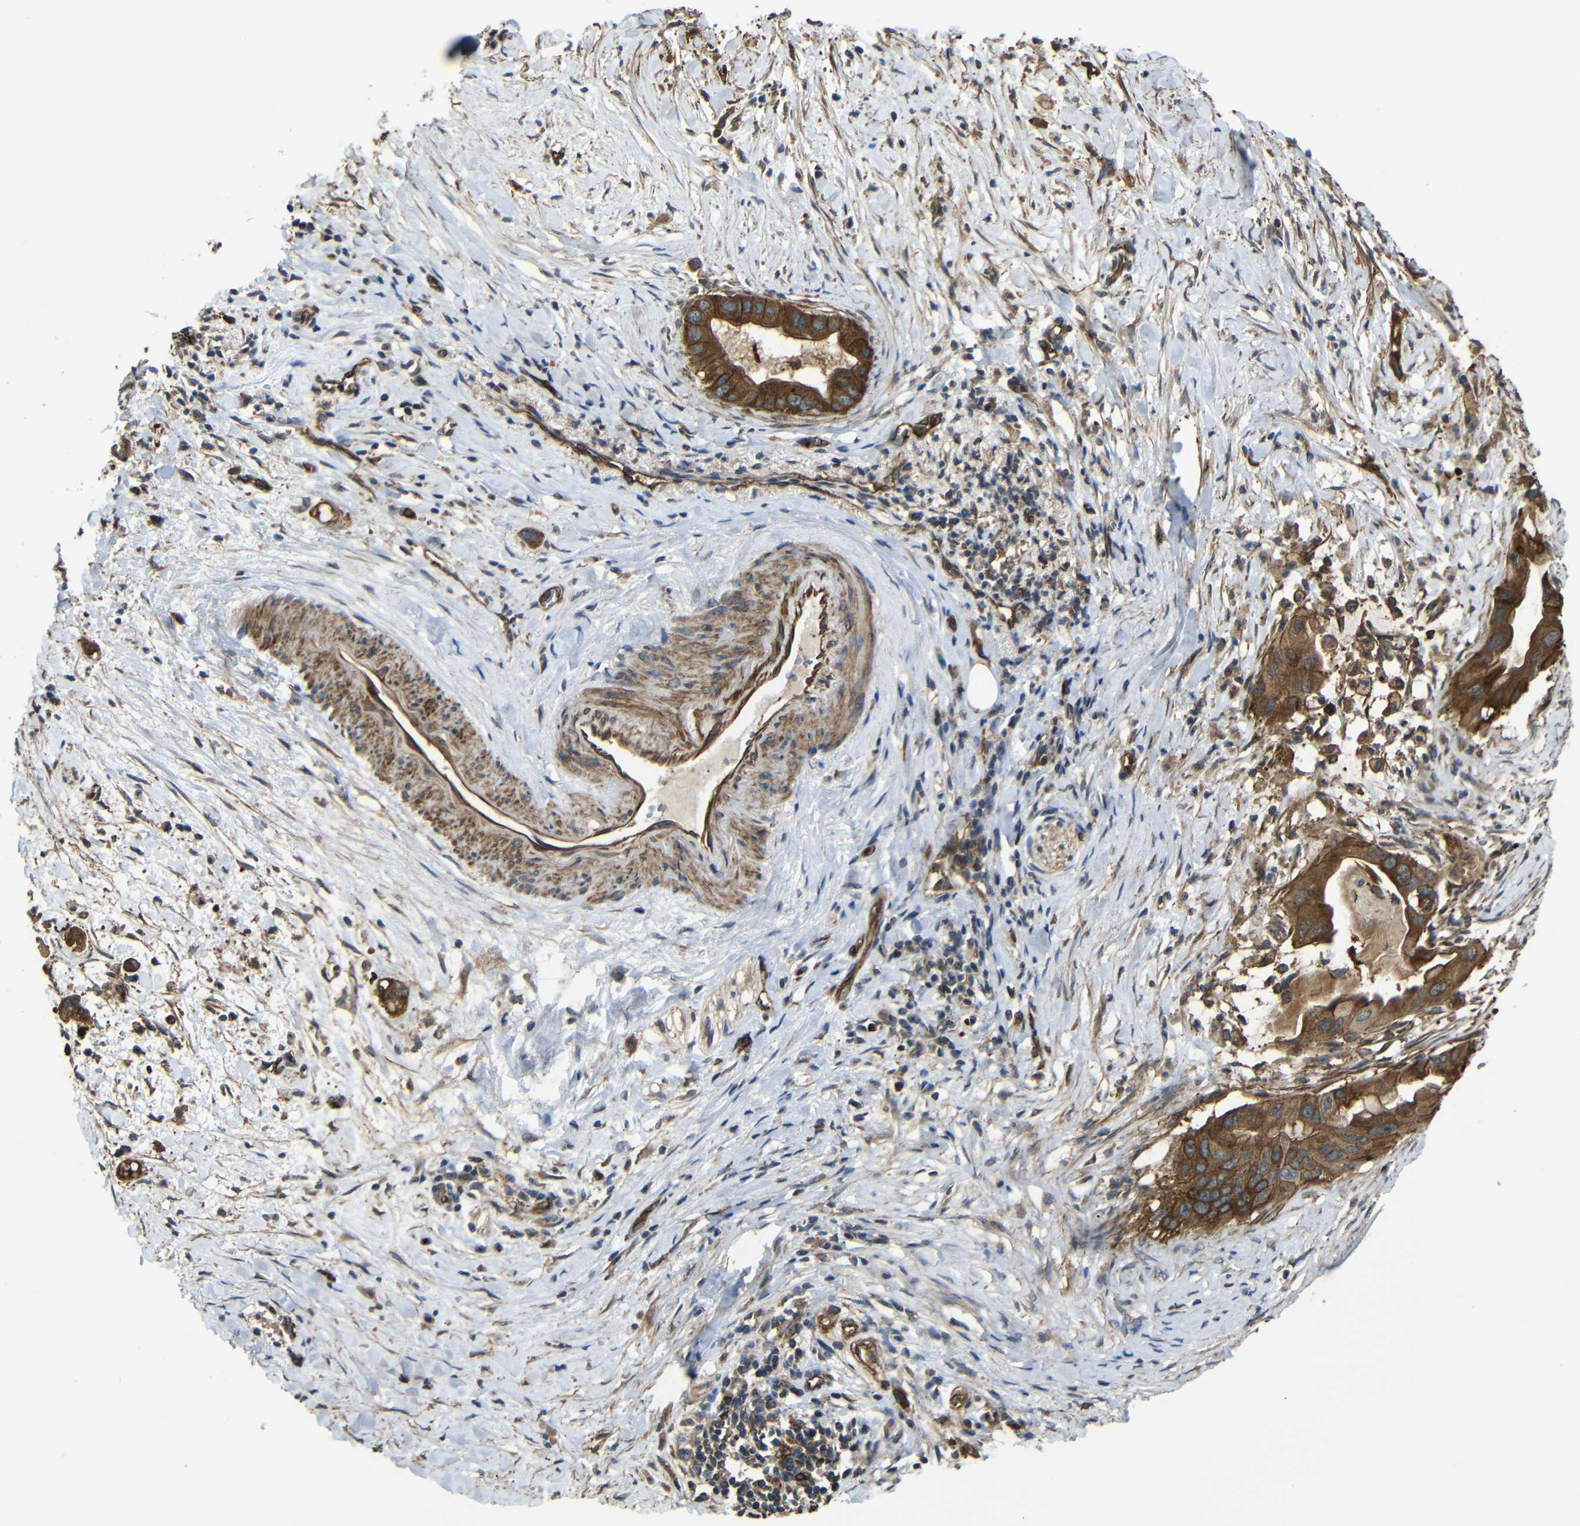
{"staining": {"intensity": "strong", "quantity": ">75%", "location": "cytoplasmic/membranous"}, "tissue": "pancreatic cancer", "cell_type": "Tumor cells", "image_type": "cancer", "snomed": [{"axis": "morphology", "description": "Adenocarcinoma, NOS"}, {"axis": "topography", "description": "Pancreas"}], "caption": "The photomicrograph displays immunohistochemical staining of pancreatic adenocarcinoma. There is strong cytoplasmic/membranous staining is appreciated in about >75% of tumor cells. (DAB (3,3'-diaminobenzidine) IHC with brightfield microscopy, high magnification).", "gene": "PTCH1", "patient": {"sex": "male", "age": 55}}